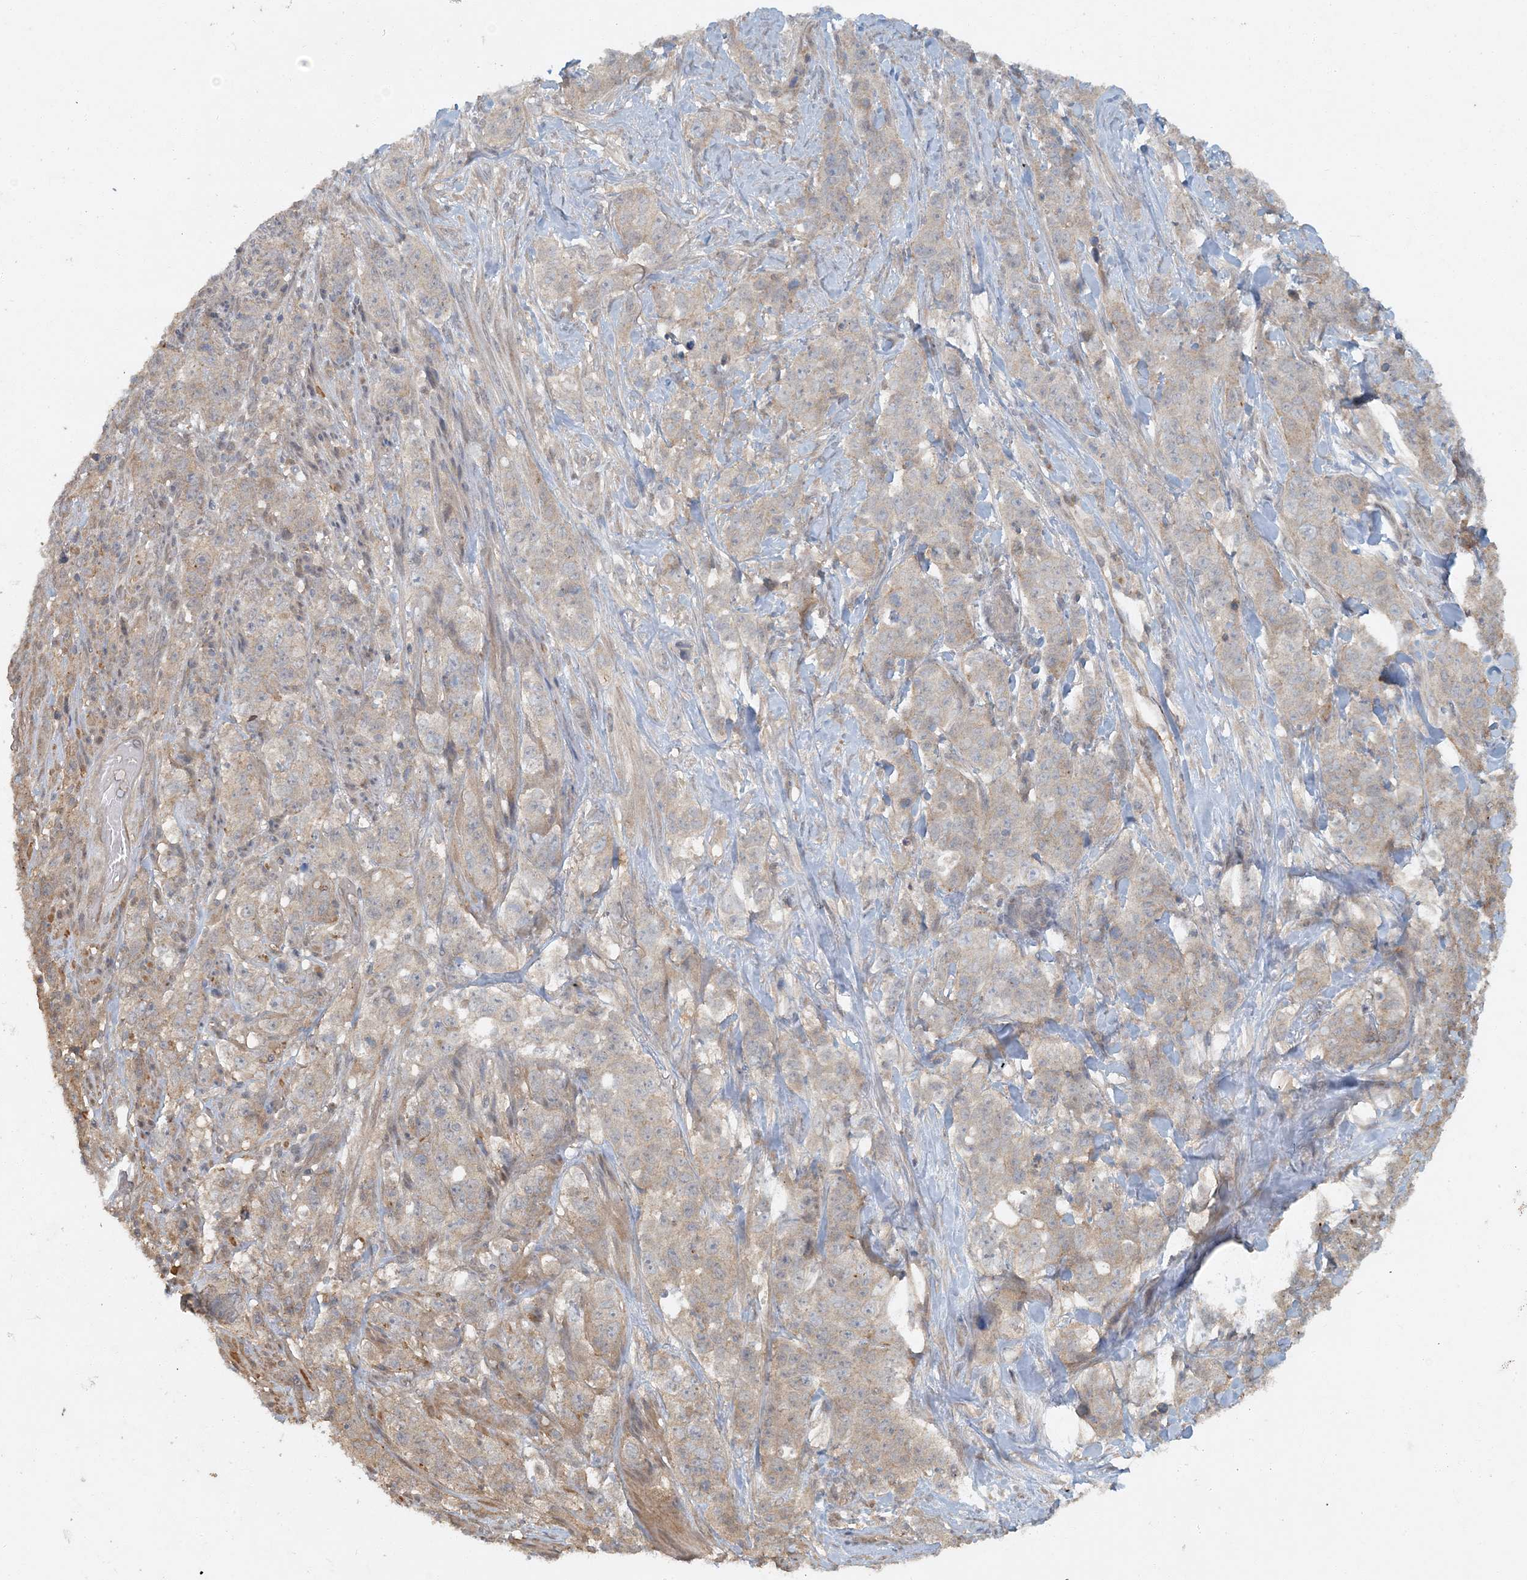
{"staining": {"intensity": "weak", "quantity": "25%-75%", "location": "cytoplasmic/membranous"}, "tissue": "stomach cancer", "cell_type": "Tumor cells", "image_type": "cancer", "snomed": [{"axis": "morphology", "description": "Adenocarcinoma, NOS"}, {"axis": "topography", "description": "Stomach"}], "caption": "Tumor cells exhibit low levels of weak cytoplasmic/membranous staining in about 25%-75% of cells in stomach cancer.", "gene": "AK9", "patient": {"sex": "male", "age": 48}}